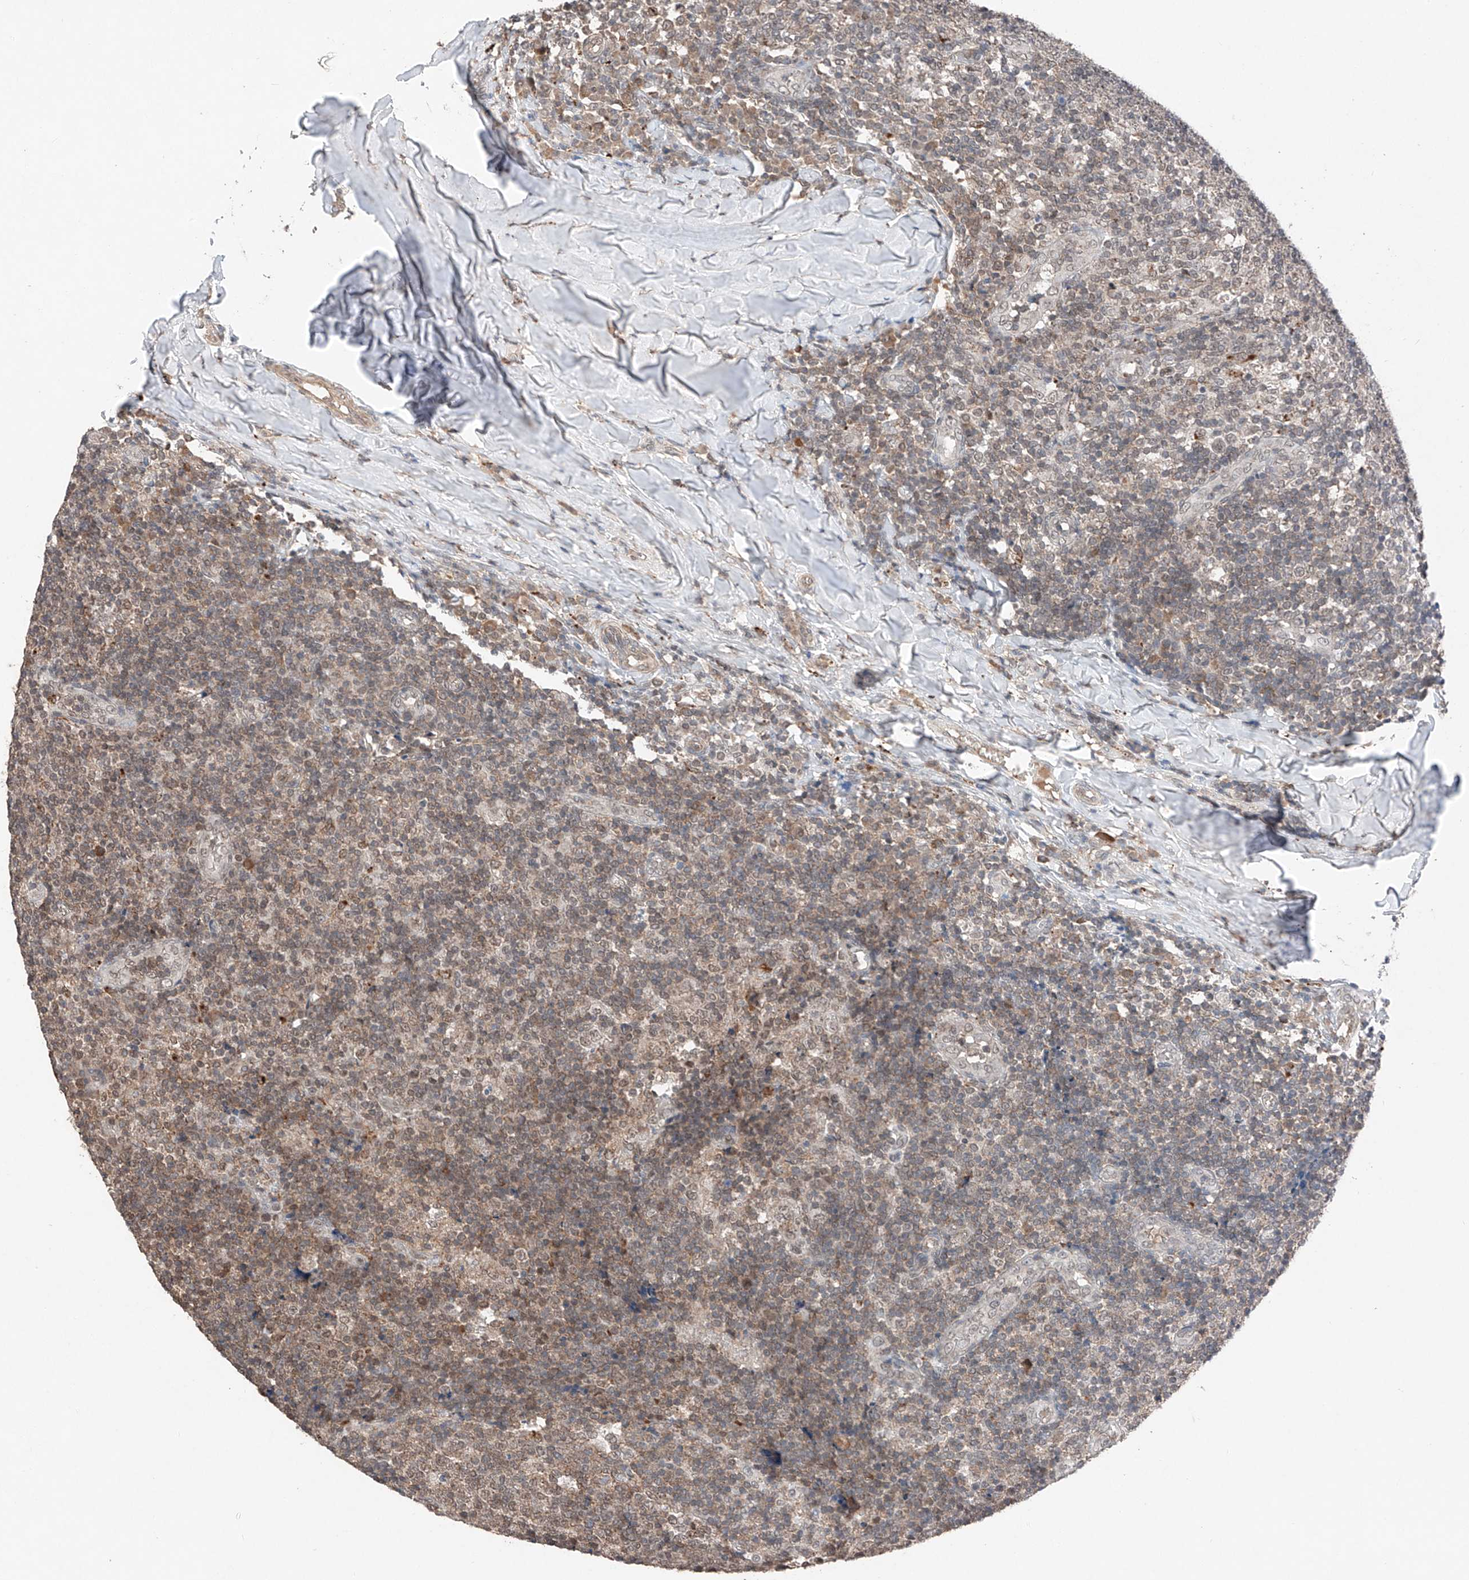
{"staining": {"intensity": "weak", "quantity": "25%-75%", "location": "nuclear"}, "tissue": "tonsil", "cell_type": "Germinal center cells", "image_type": "normal", "snomed": [{"axis": "morphology", "description": "Normal tissue, NOS"}, {"axis": "topography", "description": "Tonsil"}], "caption": "A histopathology image of tonsil stained for a protein demonstrates weak nuclear brown staining in germinal center cells. The staining was performed using DAB to visualize the protein expression in brown, while the nuclei were stained in blue with hematoxylin (Magnification: 20x).", "gene": "TBX4", "patient": {"sex": "female", "age": 19}}